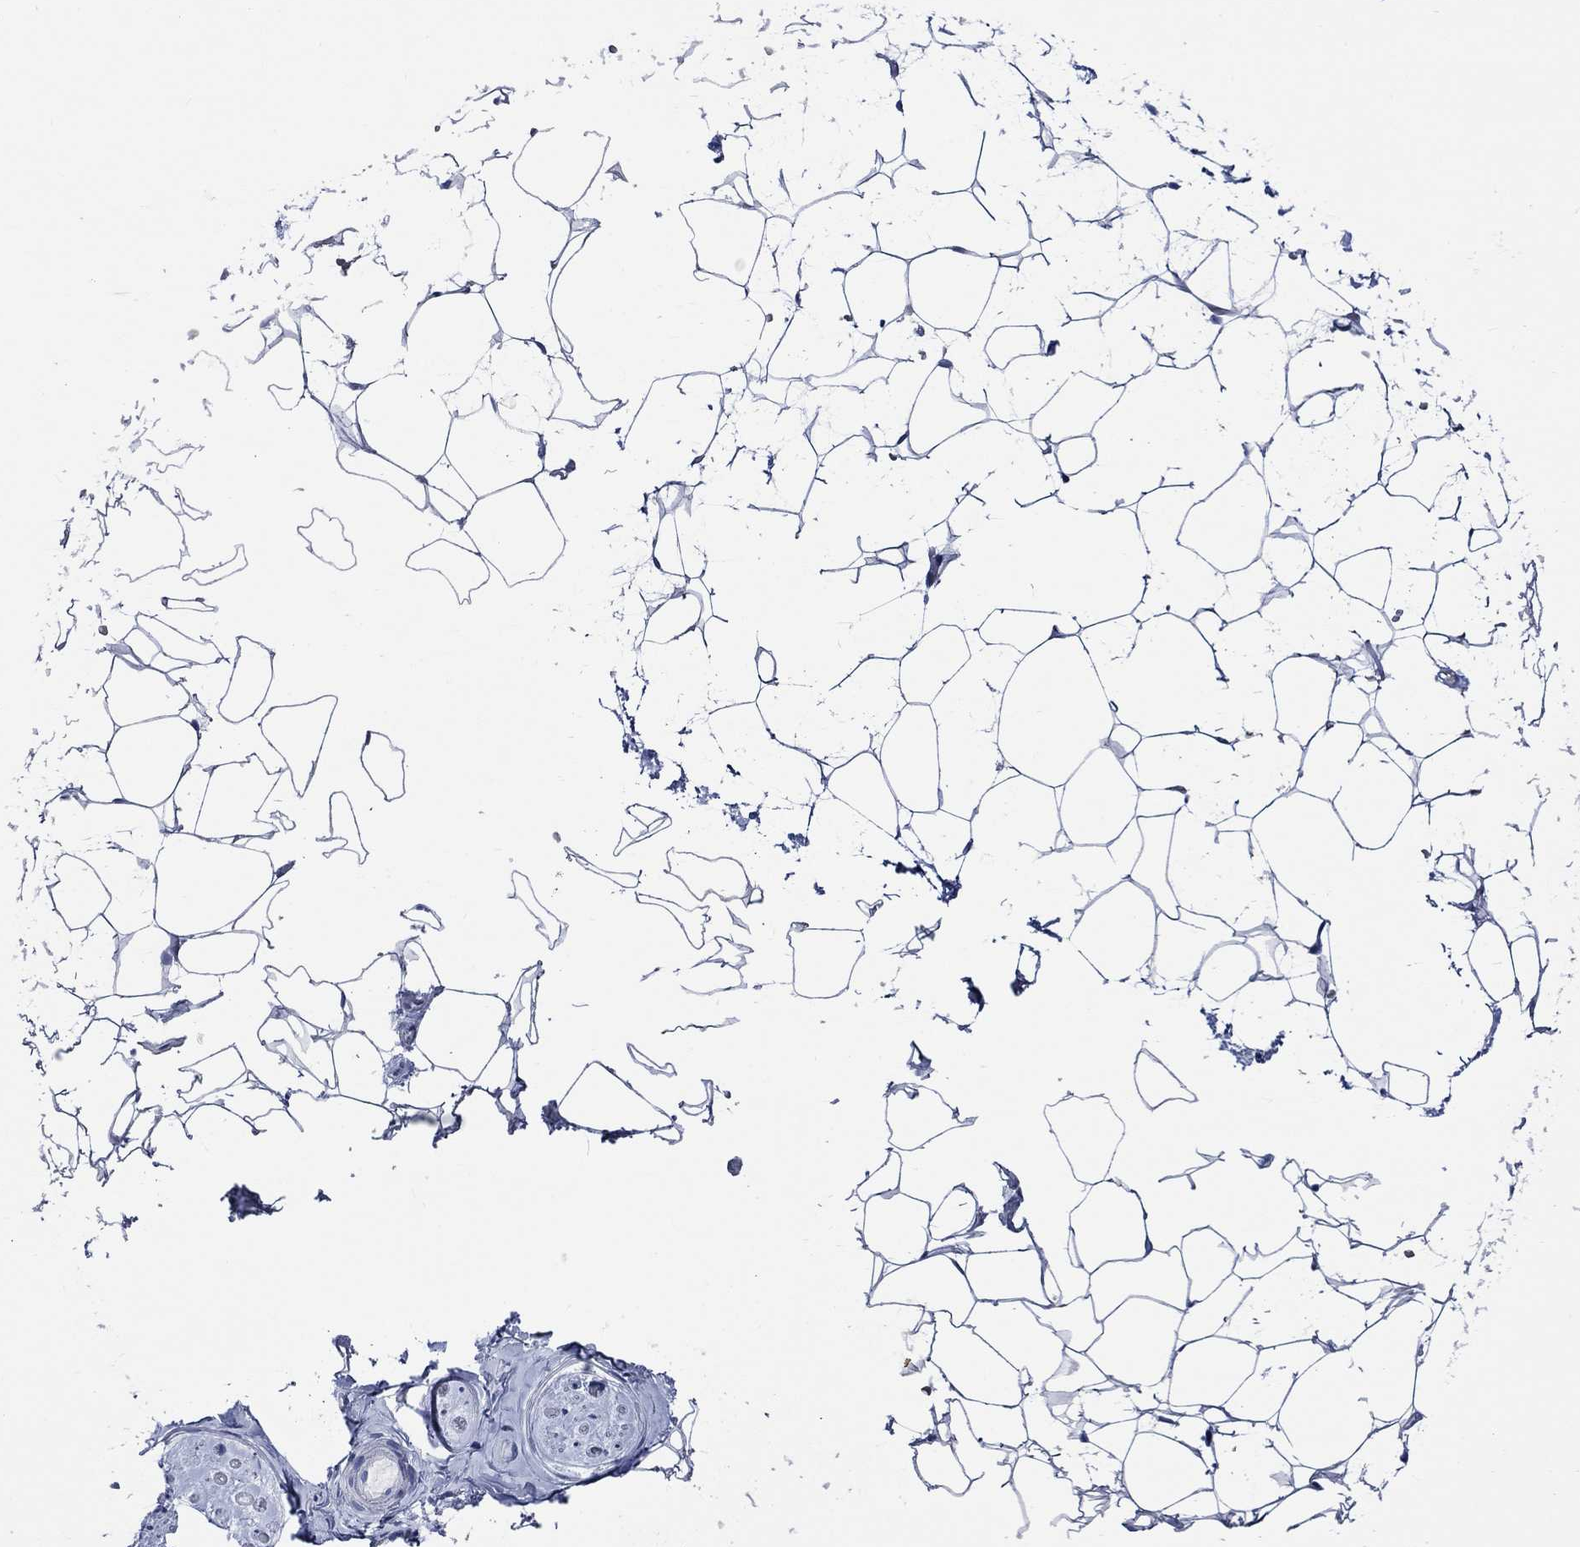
{"staining": {"intensity": "negative", "quantity": "none", "location": "none"}, "tissue": "adipose tissue", "cell_type": "Adipocytes", "image_type": "normal", "snomed": [{"axis": "morphology", "description": "Normal tissue, NOS"}, {"axis": "topography", "description": "Skin"}, {"axis": "topography", "description": "Peripheral nerve tissue"}], "caption": "The immunohistochemistry (IHC) micrograph has no significant positivity in adipocytes of adipose tissue. (DAB immunohistochemistry, high magnification).", "gene": "WDR62", "patient": {"sex": "female", "age": 56}}